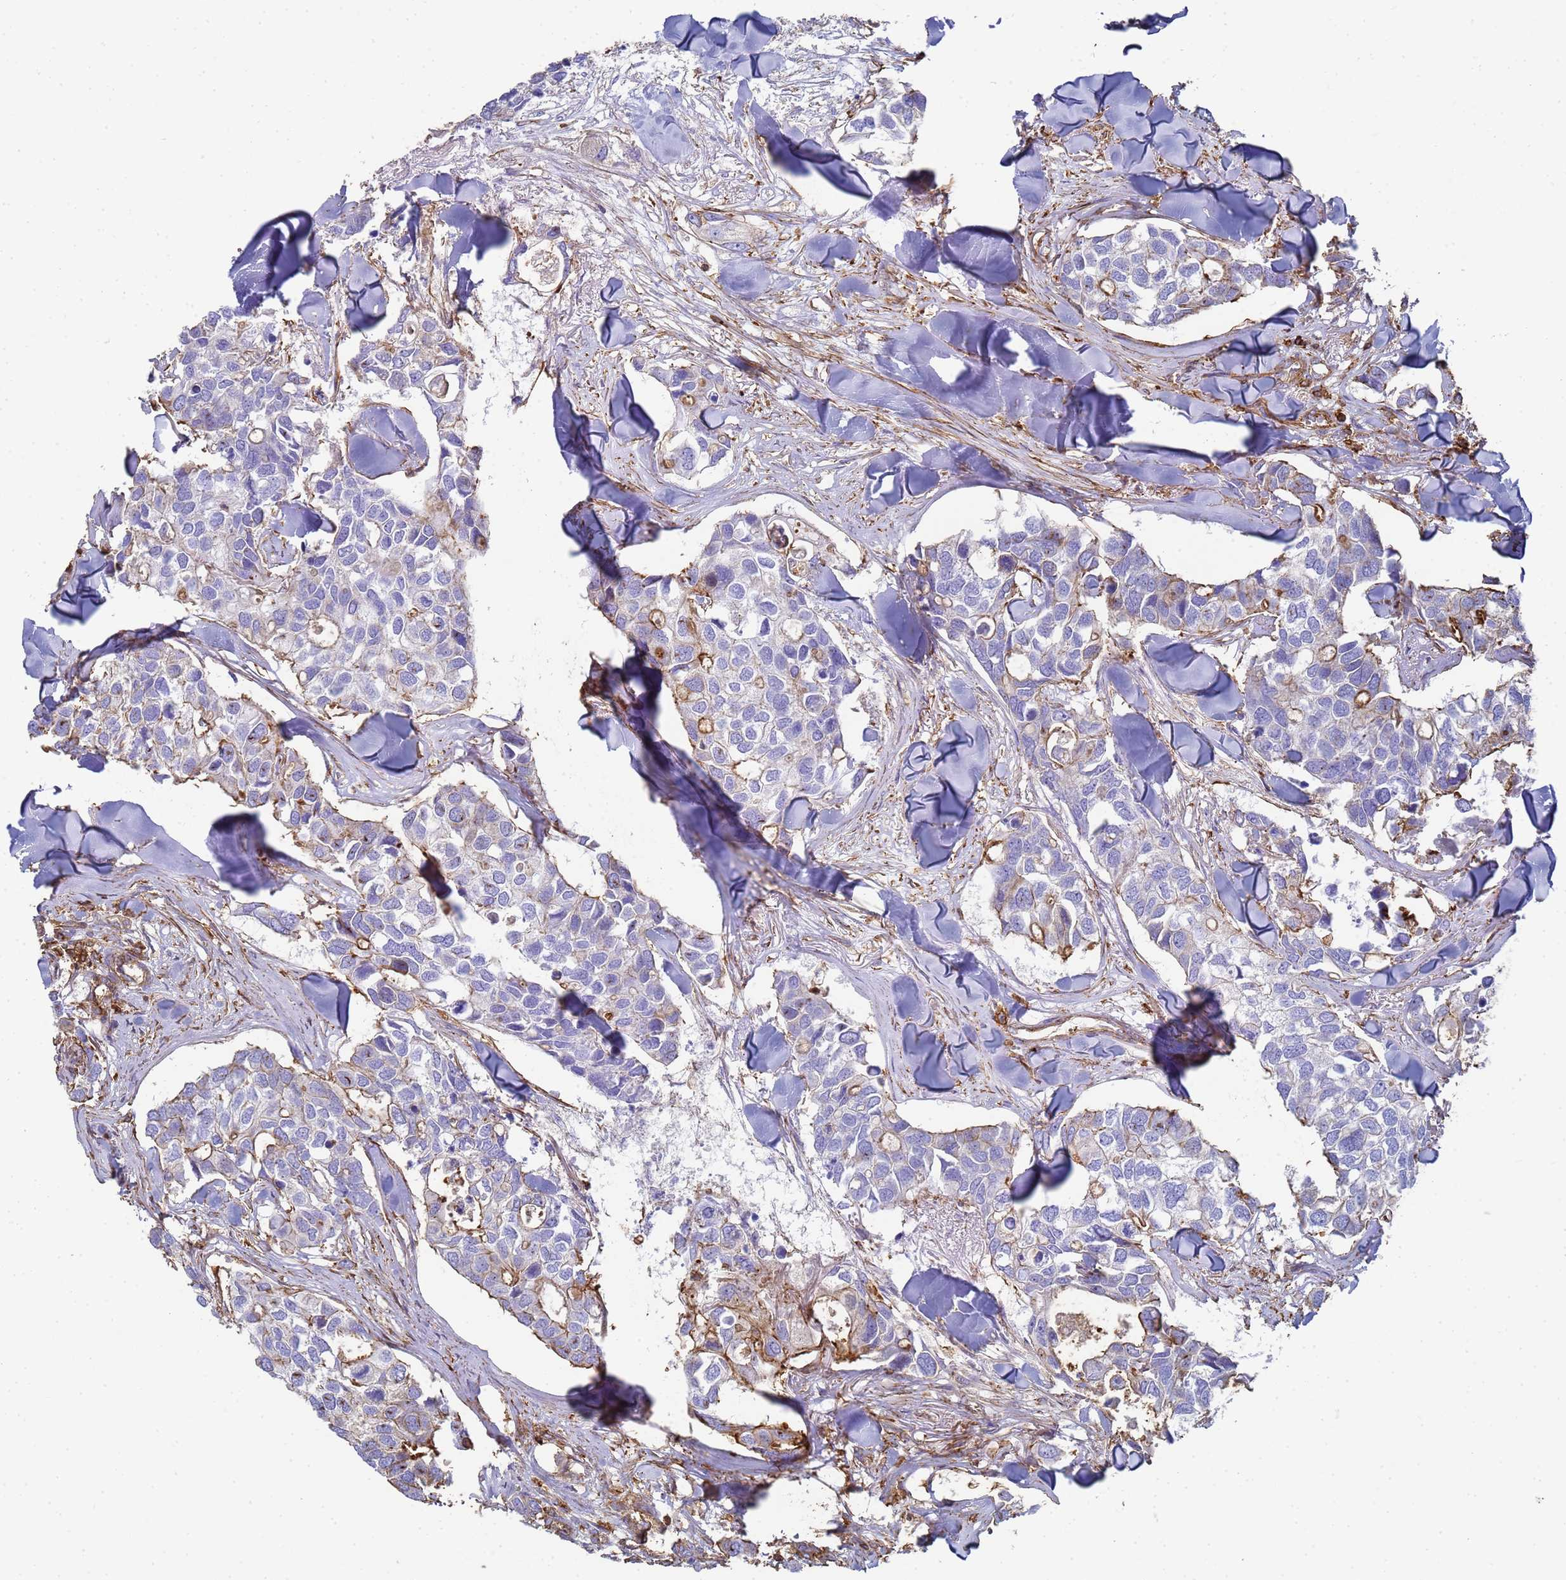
{"staining": {"intensity": "strong", "quantity": "<25%", "location": "cytoplasmic/membranous"}, "tissue": "breast cancer", "cell_type": "Tumor cells", "image_type": "cancer", "snomed": [{"axis": "morphology", "description": "Duct carcinoma"}, {"axis": "topography", "description": "Breast"}], "caption": "Immunohistochemistry histopathology image of breast cancer stained for a protein (brown), which exhibits medium levels of strong cytoplasmic/membranous staining in approximately <25% of tumor cells.", "gene": "ACTB", "patient": {"sex": "female", "age": 83}}